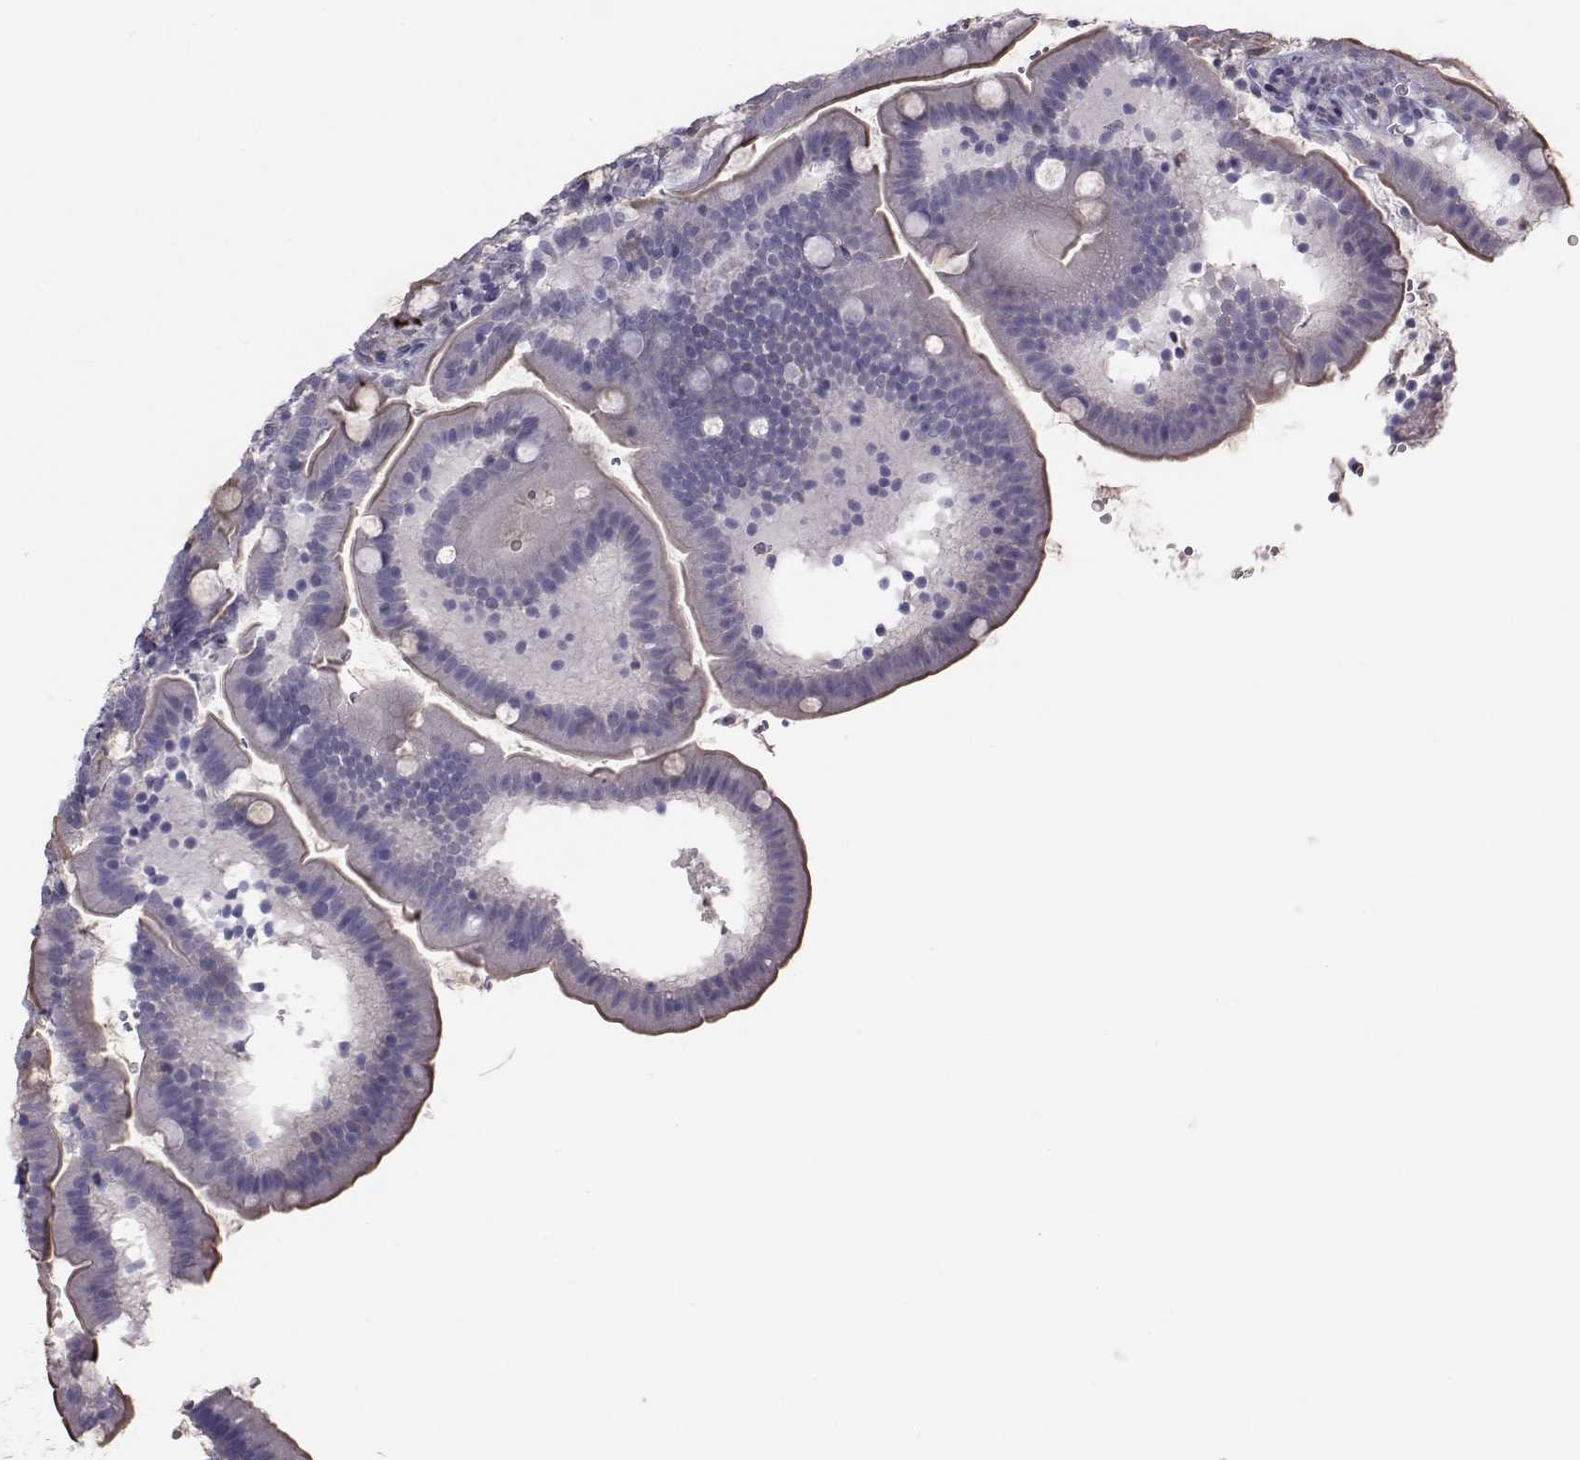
{"staining": {"intensity": "negative", "quantity": "none", "location": "none"}, "tissue": "duodenum", "cell_type": "Glandular cells", "image_type": "normal", "snomed": [{"axis": "morphology", "description": "Normal tissue, NOS"}, {"axis": "topography", "description": "Duodenum"}], "caption": "Glandular cells show no significant protein staining in unremarkable duodenum. (DAB (3,3'-diaminobenzidine) immunohistochemistry, high magnification).", "gene": "GARIN3", "patient": {"sex": "female", "age": 67}}